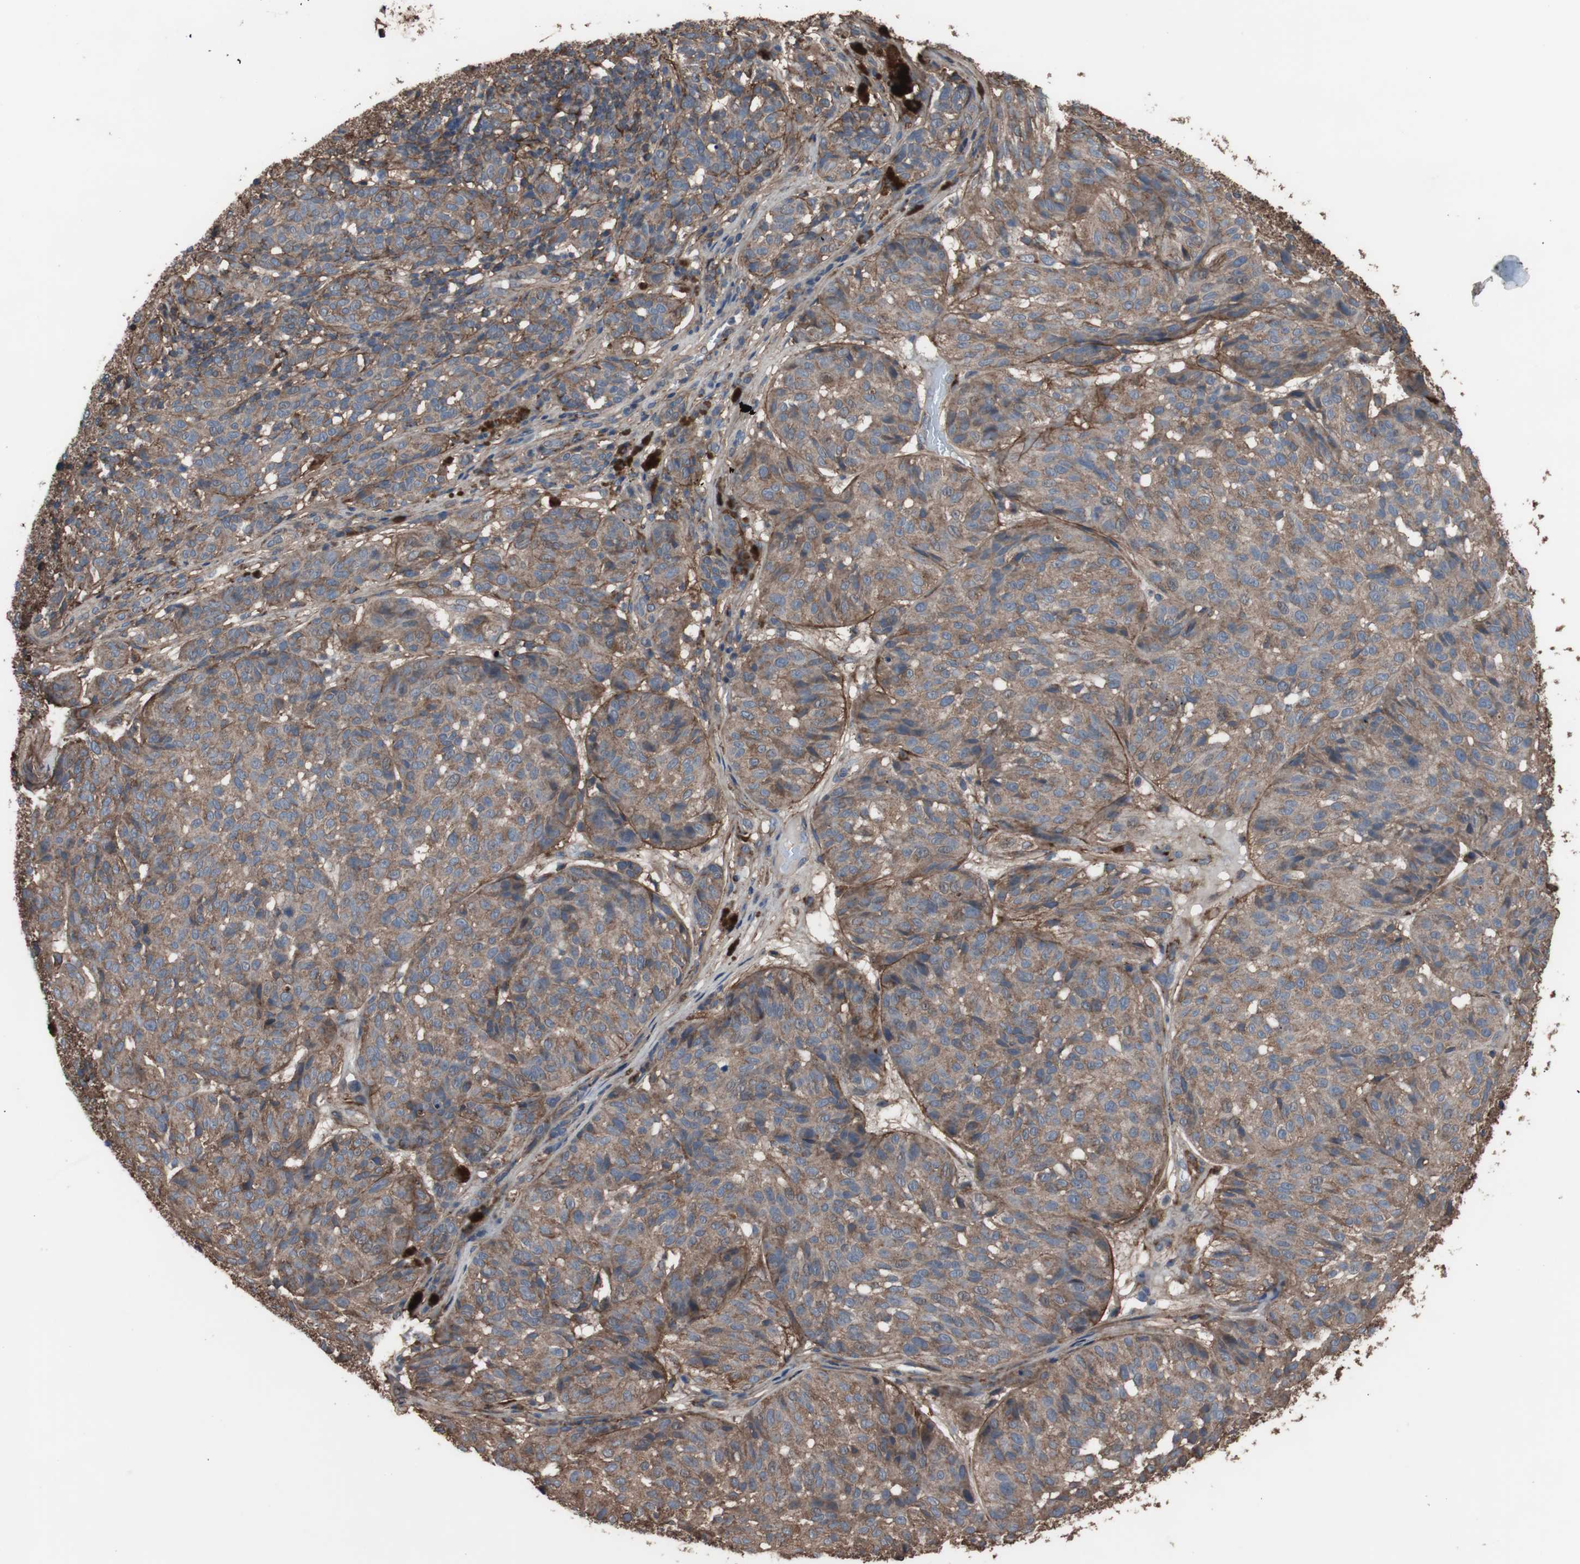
{"staining": {"intensity": "moderate", "quantity": ">75%", "location": "cytoplasmic/membranous"}, "tissue": "melanoma", "cell_type": "Tumor cells", "image_type": "cancer", "snomed": [{"axis": "morphology", "description": "Malignant melanoma, NOS"}, {"axis": "topography", "description": "Skin"}], "caption": "This is an image of immunohistochemistry (IHC) staining of melanoma, which shows moderate staining in the cytoplasmic/membranous of tumor cells.", "gene": "COL6A2", "patient": {"sex": "female", "age": 46}}